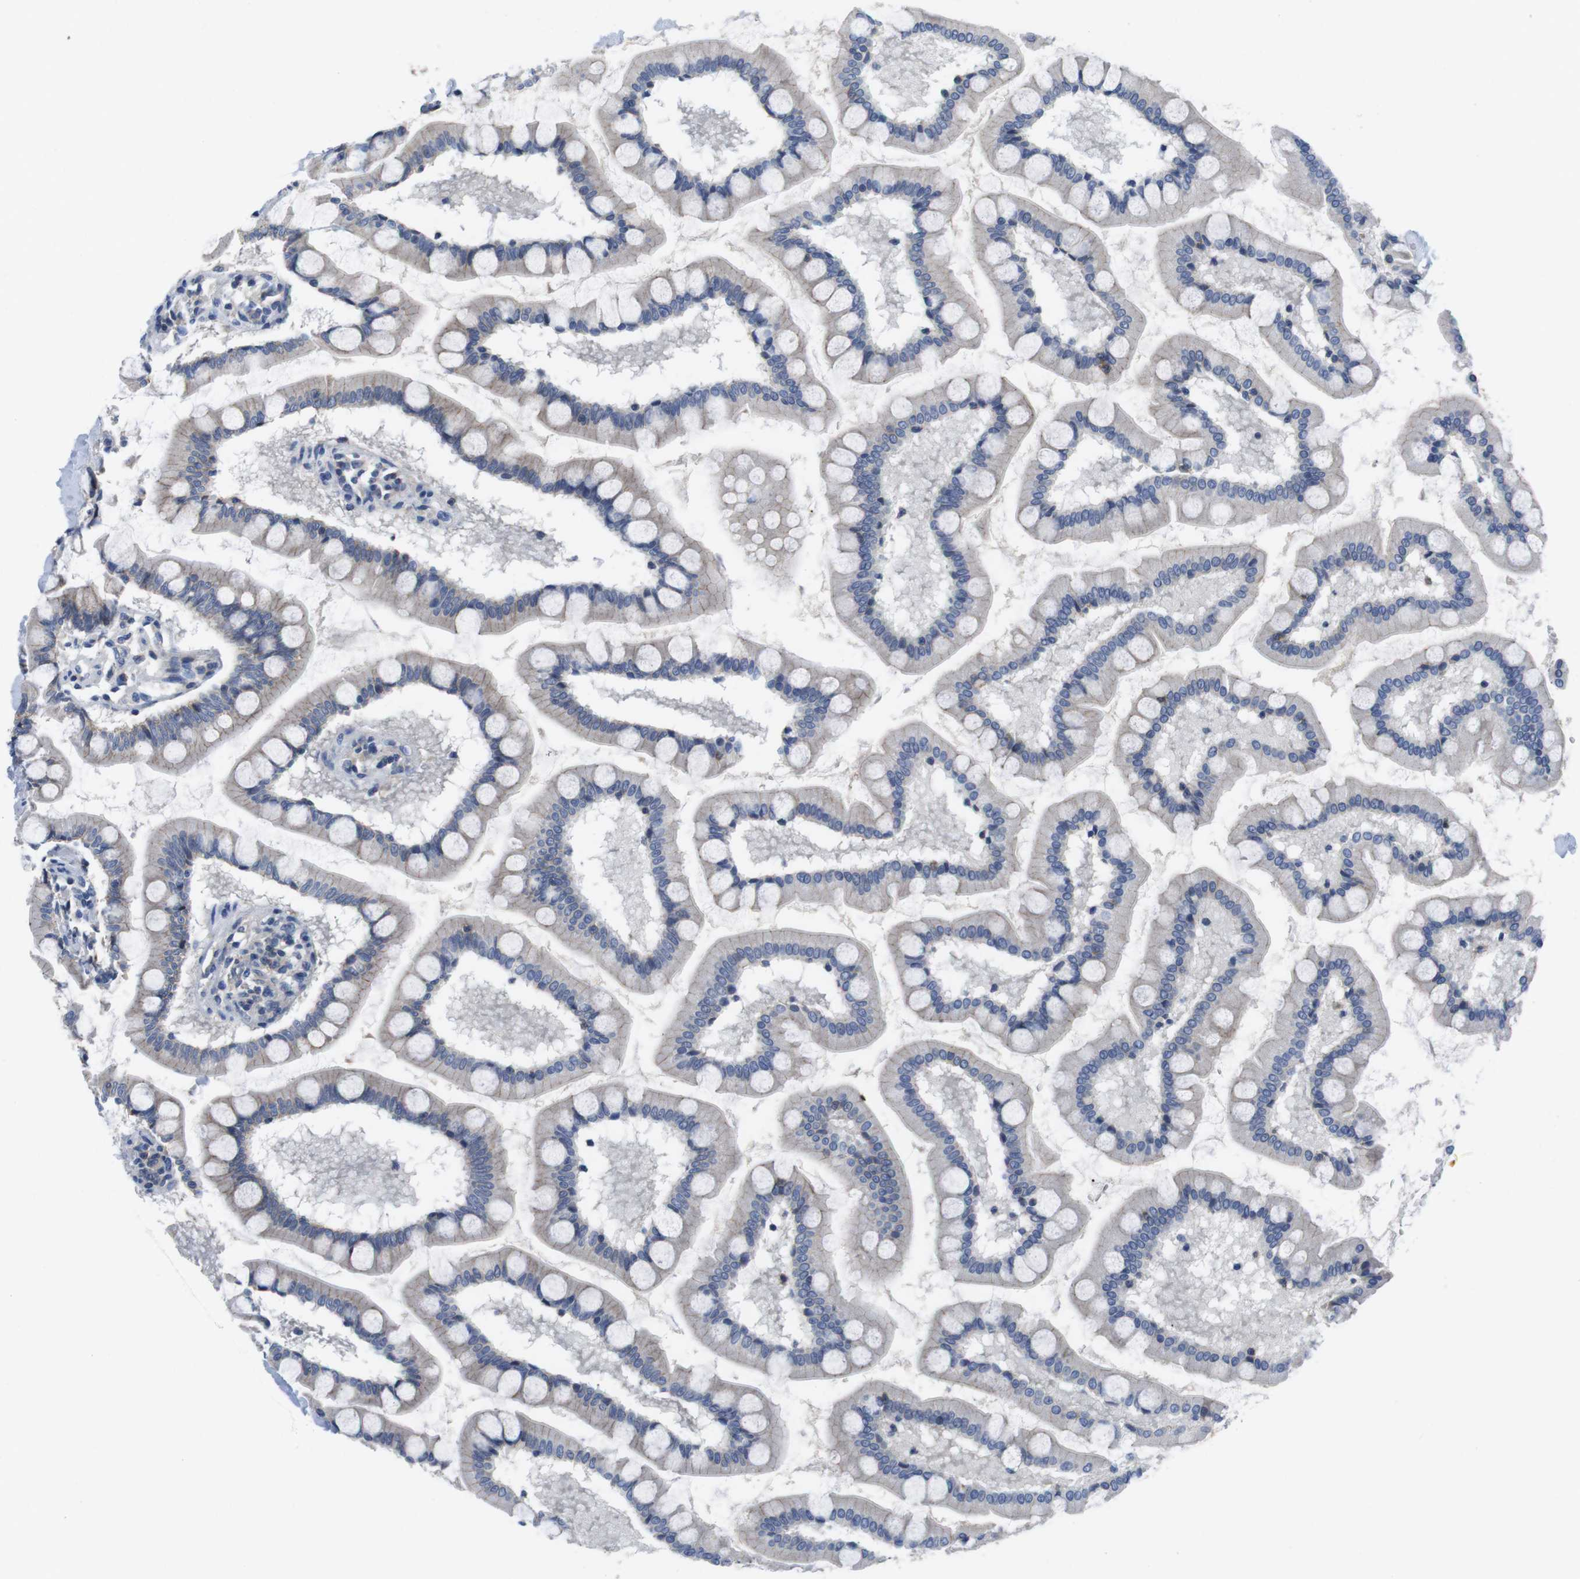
{"staining": {"intensity": "moderate", "quantity": "25%-75%", "location": "cytoplasmic/membranous"}, "tissue": "small intestine", "cell_type": "Glandular cells", "image_type": "normal", "snomed": [{"axis": "morphology", "description": "Normal tissue, NOS"}, {"axis": "topography", "description": "Small intestine"}], "caption": "Small intestine stained with DAB (3,3'-diaminobenzidine) immunohistochemistry exhibits medium levels of moderate cytoplasmic/membranous expression in approximately 25%-75% of glandular cells. (Brightfield microscopy of DAB IHC at high magnification).", "gene": "SCRIB", "patient": {"sex": "male", "age": 41}}